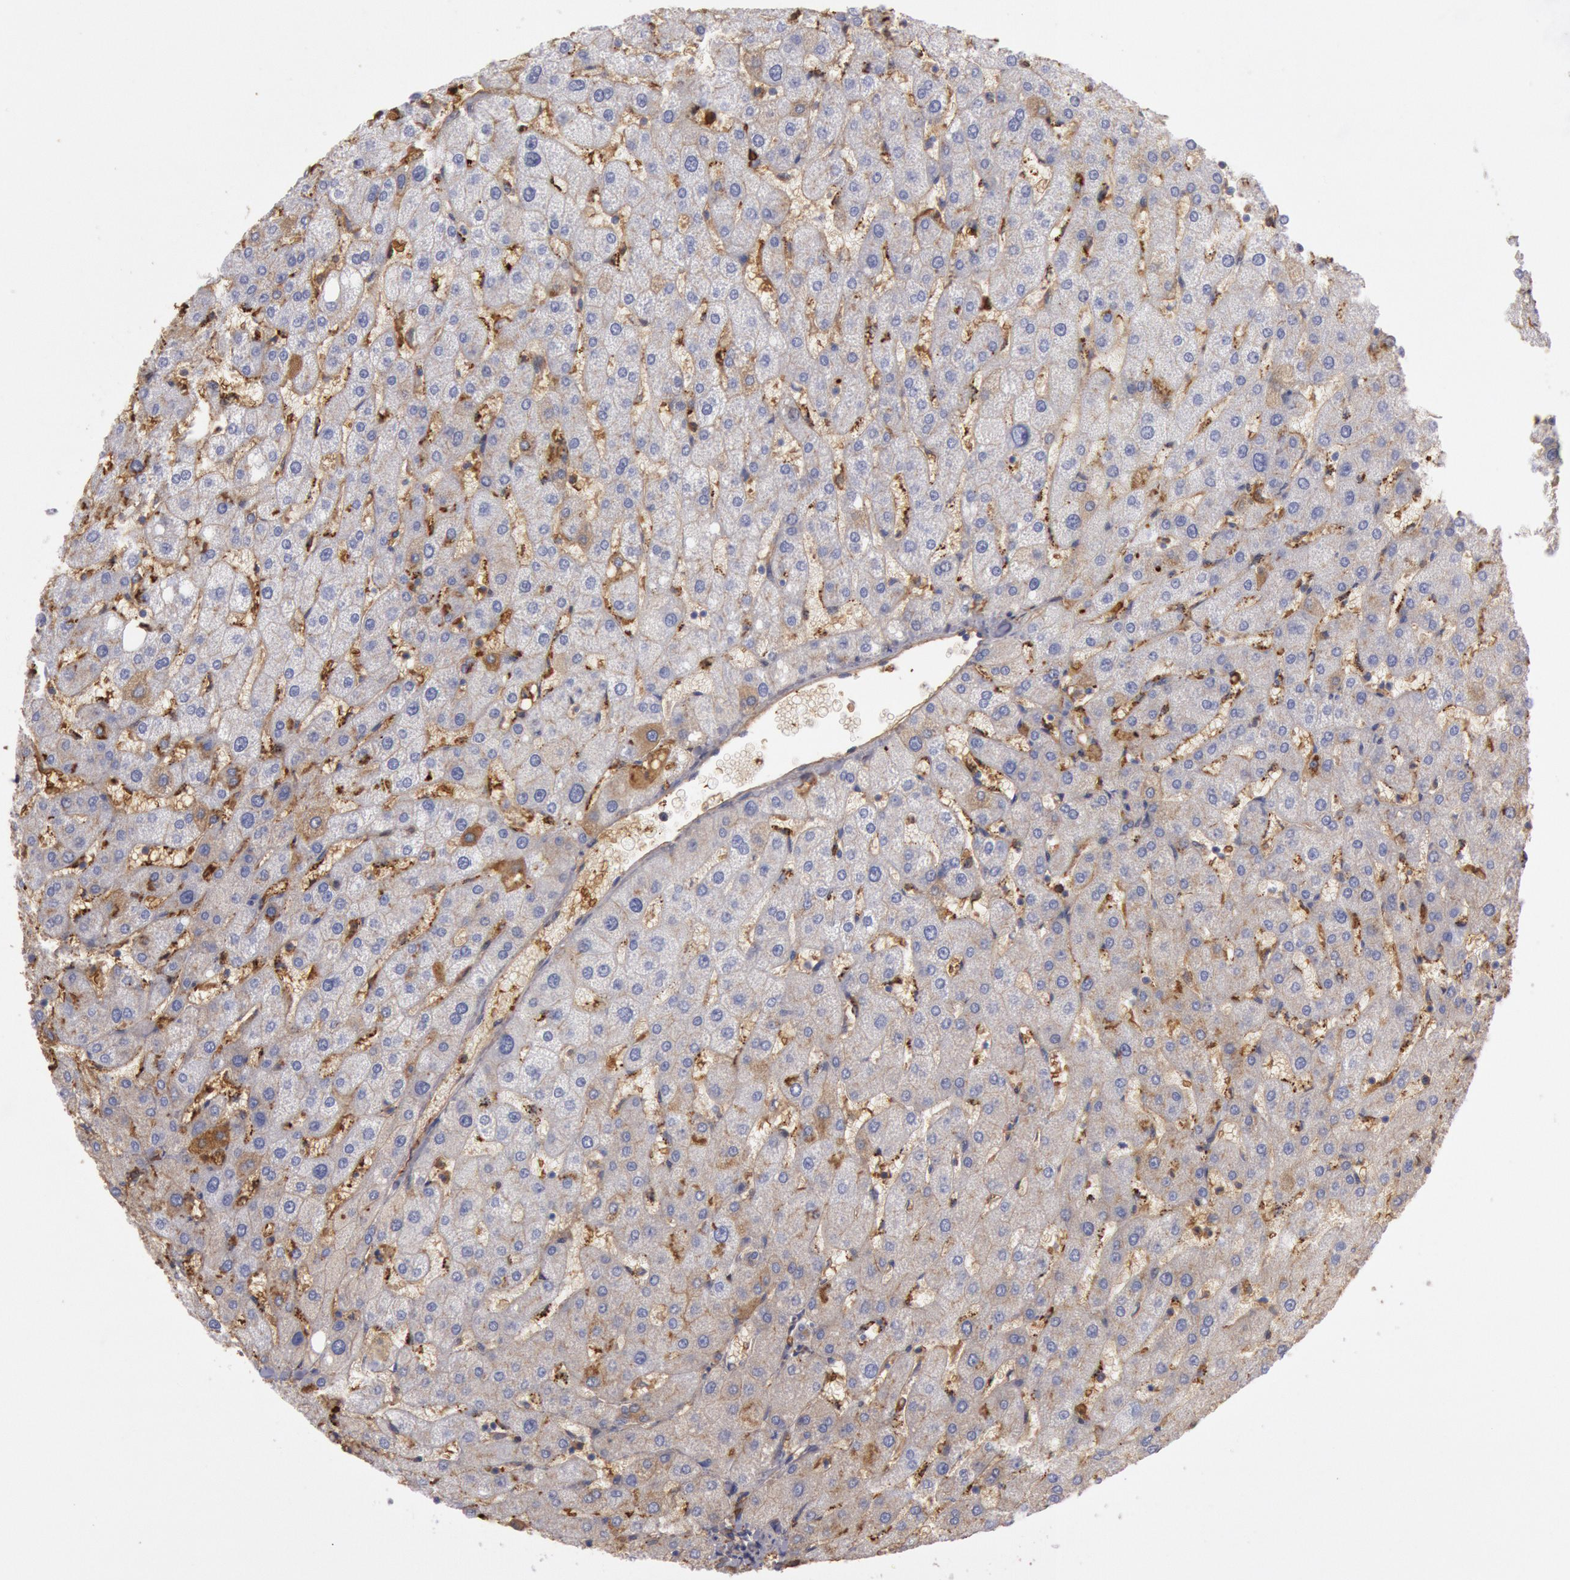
{"staining": {"intensity": "negative", "quantity": "none", "location": "none"}, "tissue": "liver", "cell_type": "Cholangiocytes", "image_type": "normal", "snomed": [{"axis": "morphology", "description": "Normal tissue, NOS"}, {"axis": "topography", "description": "Liver"}], "caption": "High magnification brightfield microscopy of unremarkable liver stained with DAB (brown) and counterstained with hematoxylin (blue): cholangiocytes show no significant staining. The staining was performed using DAB (3,3'-diaminobenzidine) to visualize the protein expression in brown, while the nuclei were stained in blue with hematoxylin (Magnification: 20x).", "gene": "IGHA1", "patient": {"sex": "male", "age": 67}}